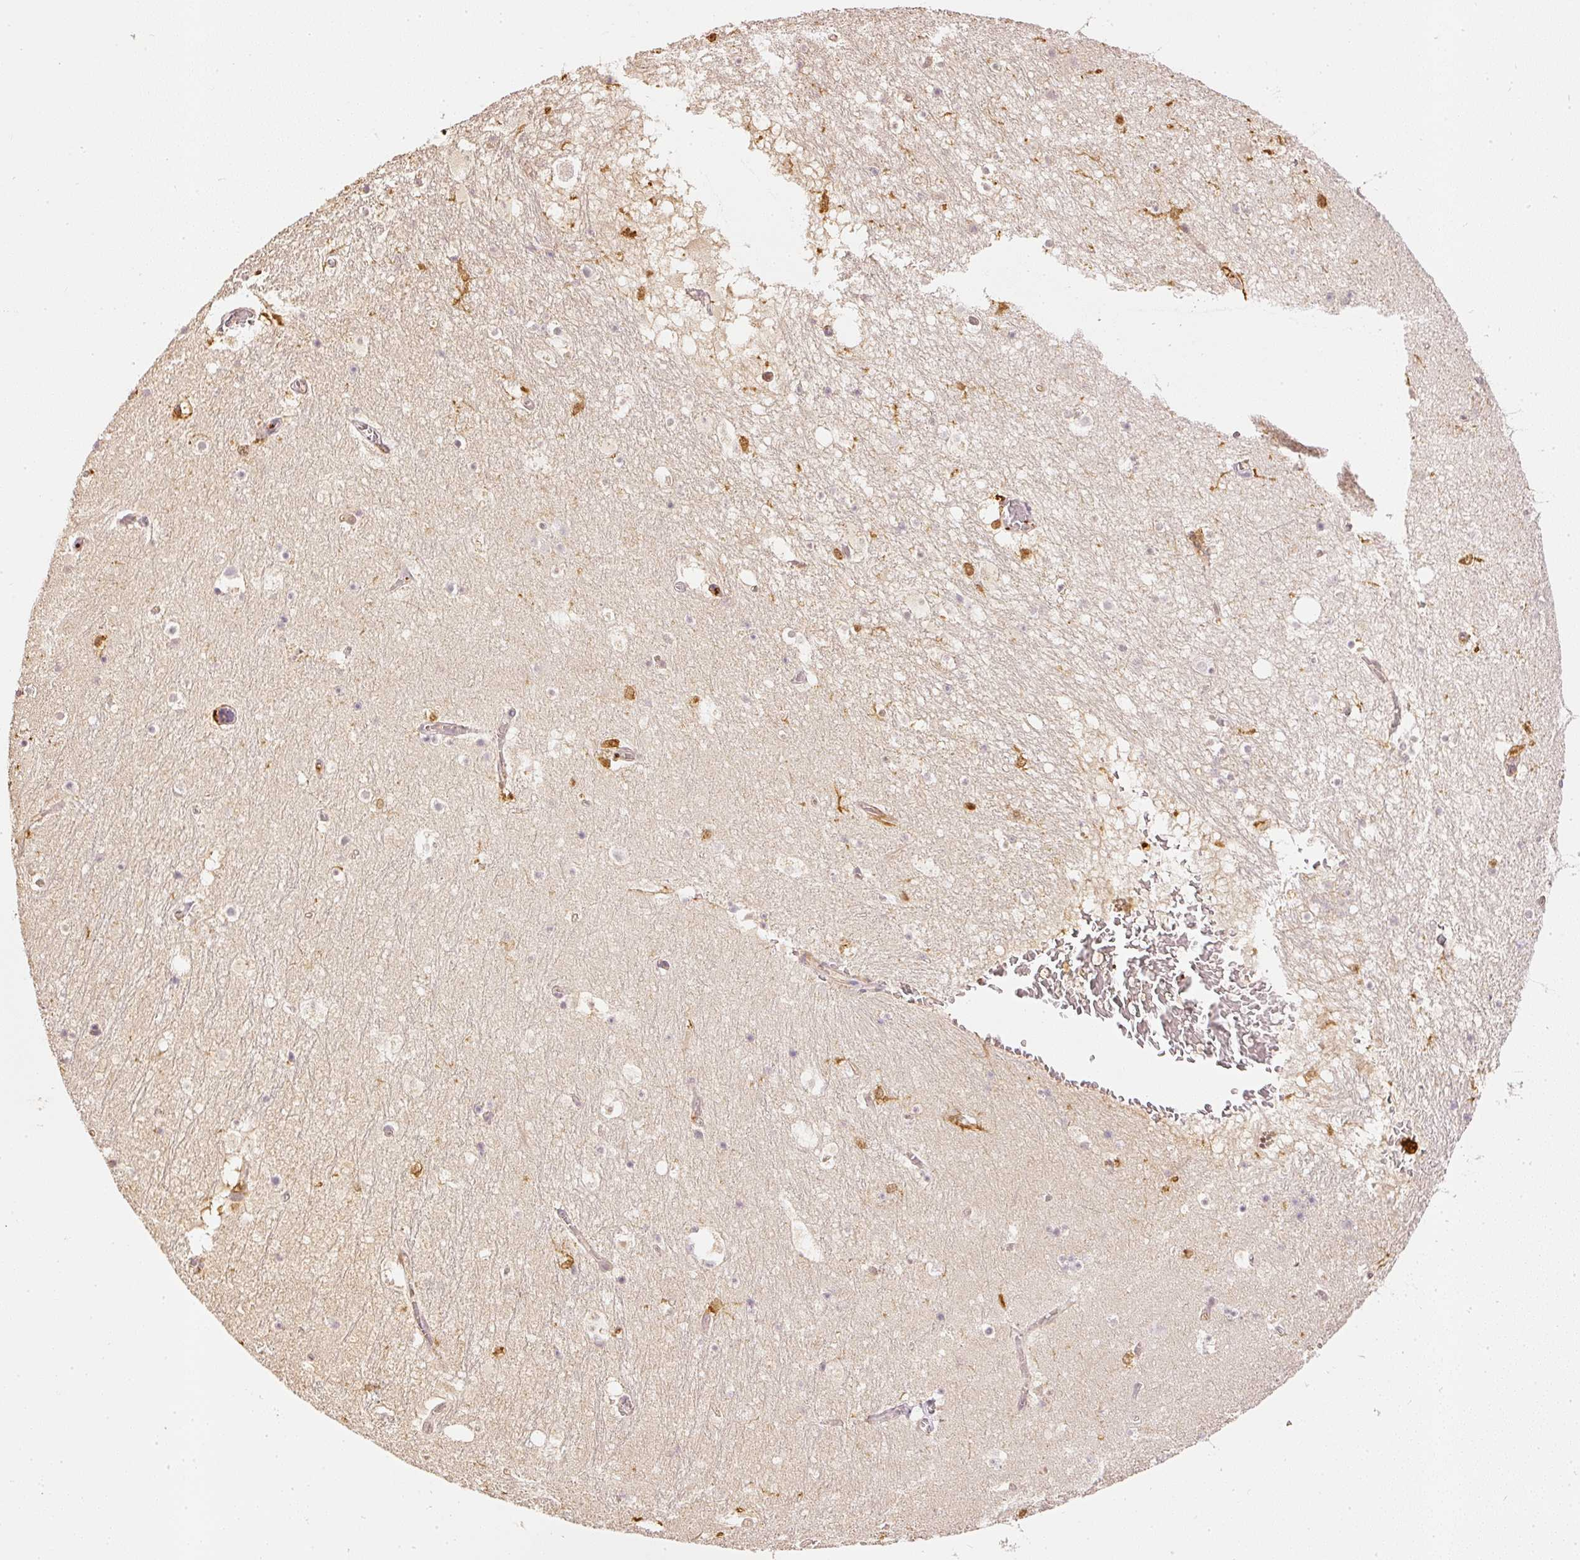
{"staining": {"intensity": "moderate", "quantity": "<25%", "location": "cytoplasmic/membranous"}, "tissue": "hippocampus", "cell_type": "Glial cells", "image_type": "normal", "snomed": [{"axis": "morphology", "description": "Normal tissue, NOS"}, {"axis": "topography", "description": "Hippocampus"}], "caption": "This histopathology image shows IHC staining of benign human hippocampus, with low moderate cytoplasmic/membranous positivity in about <25% of glial cells.", "gene": "PFN1", "patient": {"sex": "female", "age": 52}}